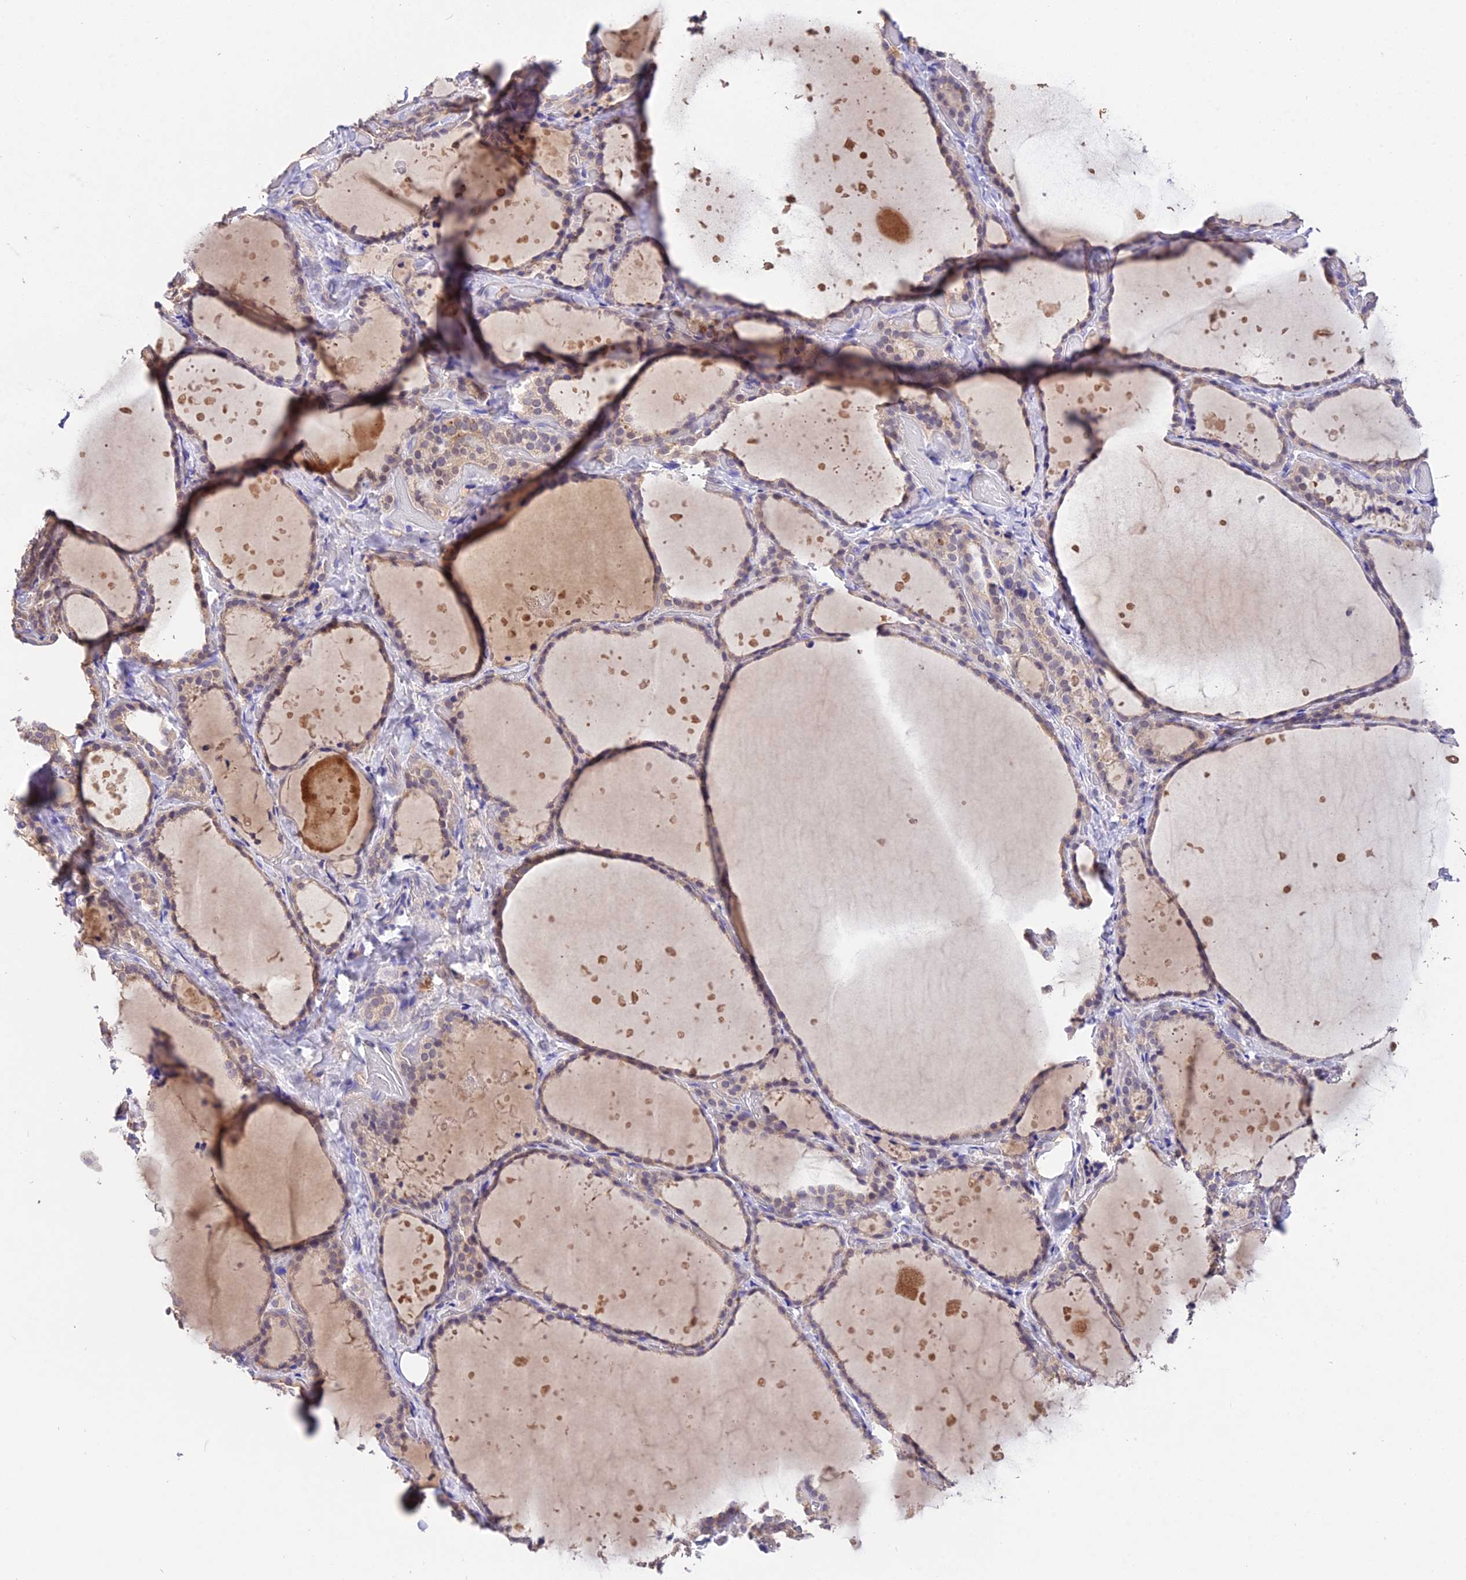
{"staining": {"intensity": "weak", "quantity": "25%-75%", "location": "cytoplasmic/membranous"}, "tissue": "thyroid gland", "cell_type": "Glandular cells", "image_type": "normal", "snomed": [{"axis": "morphology", "description": "Normal tissue, NOS"}, {"axis": "topography", "description": "Thyroid gland"}], "caption": "Weak cytoplasmic/membranous staining is present in approximately 25%-75% of glandular cells in normal thyroid gland. The staining was performed using DAB to visualize the protein expression in brown, while the nuclei were stained in blue with hematoxylin (Magnification: 20x).", "gene": "PGK1", "patient": {"sex": "female", "age": 44}}